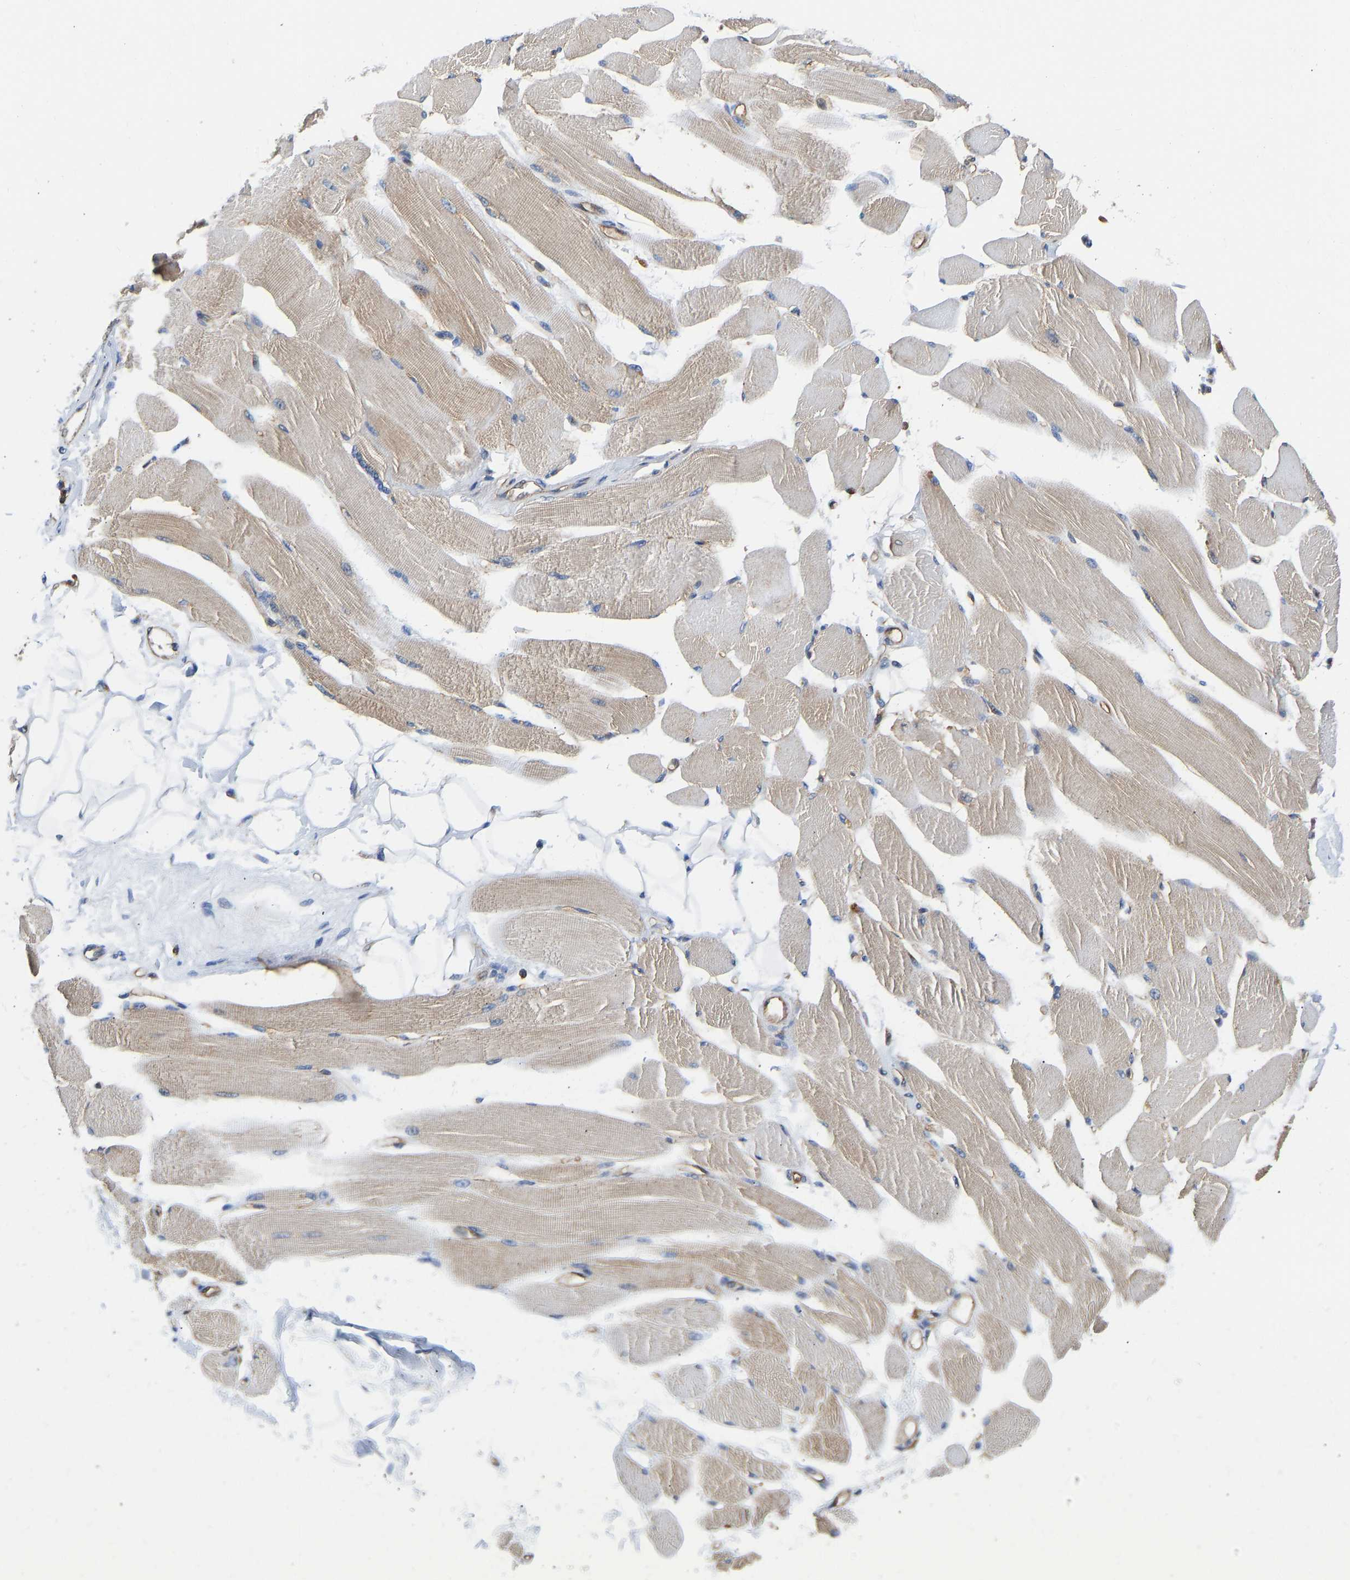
{"staining": {"intensity": "negative", "quantity": "none", "location": "none"}, "tissue": "skeletal muscle", "cell_type": "Myocytes", "image_type": "normal", "snomed": [{"axis": "morphology", "description": "Normal tissue, NOS"}, {"axis": "topography", "description": "Skeletal muscle"}, {"axis": "topography", "description": "Peripheral nerve tissue"}], "caption": "IHC photomicrograph of normal skeletal muscle: human skeletal muscle stained with DAB shows no significant protein staining in myocytes.", "gene": "FLNB", "patient": {"sex": "female", "age": 84}}